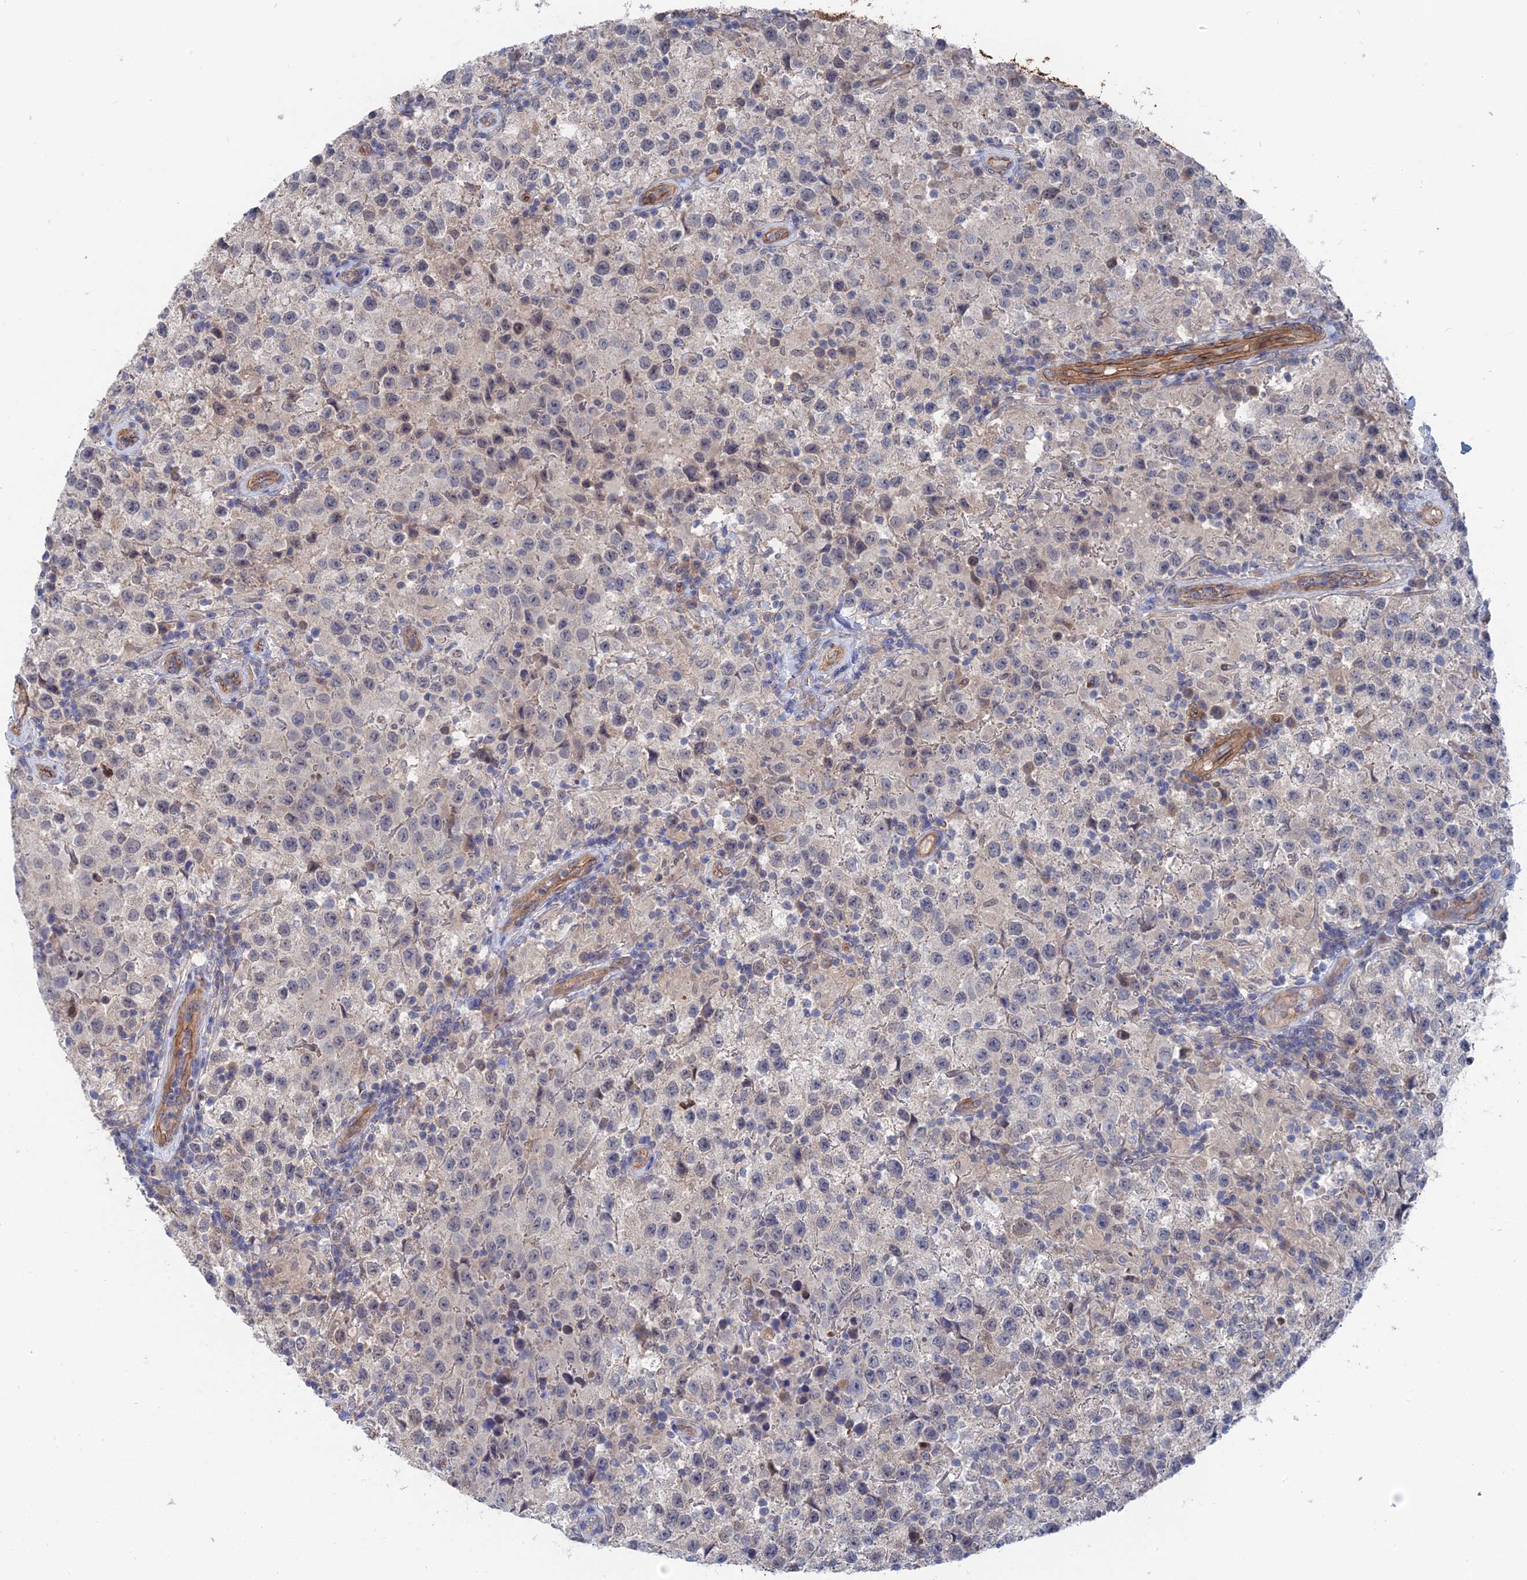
{"staining": {"intensity": "negative", "quantity": "none", "location": "none"}, "tissue": "testis cancer", "cell_type": "Tumor cells", "image_type": "cancer", "snomed": [{"axis": "morphology", "description": "Seminoma, NOS"}, {"axis": "morphology", "description": "Carcinoma, Embryonal, NOS"}, {"axis": "topography", "description": "Testis"}], "caption": "Immunohistochemistry (IHC) histopathology image of neoplastic tissue: human seminoma (testis) stained with DAB (3,3'-diaminobenzidine) shows no significant protein positivity in tumor cells.", "gene": "MTHFSD", "patient": {"sex": "male", "age": 41}}